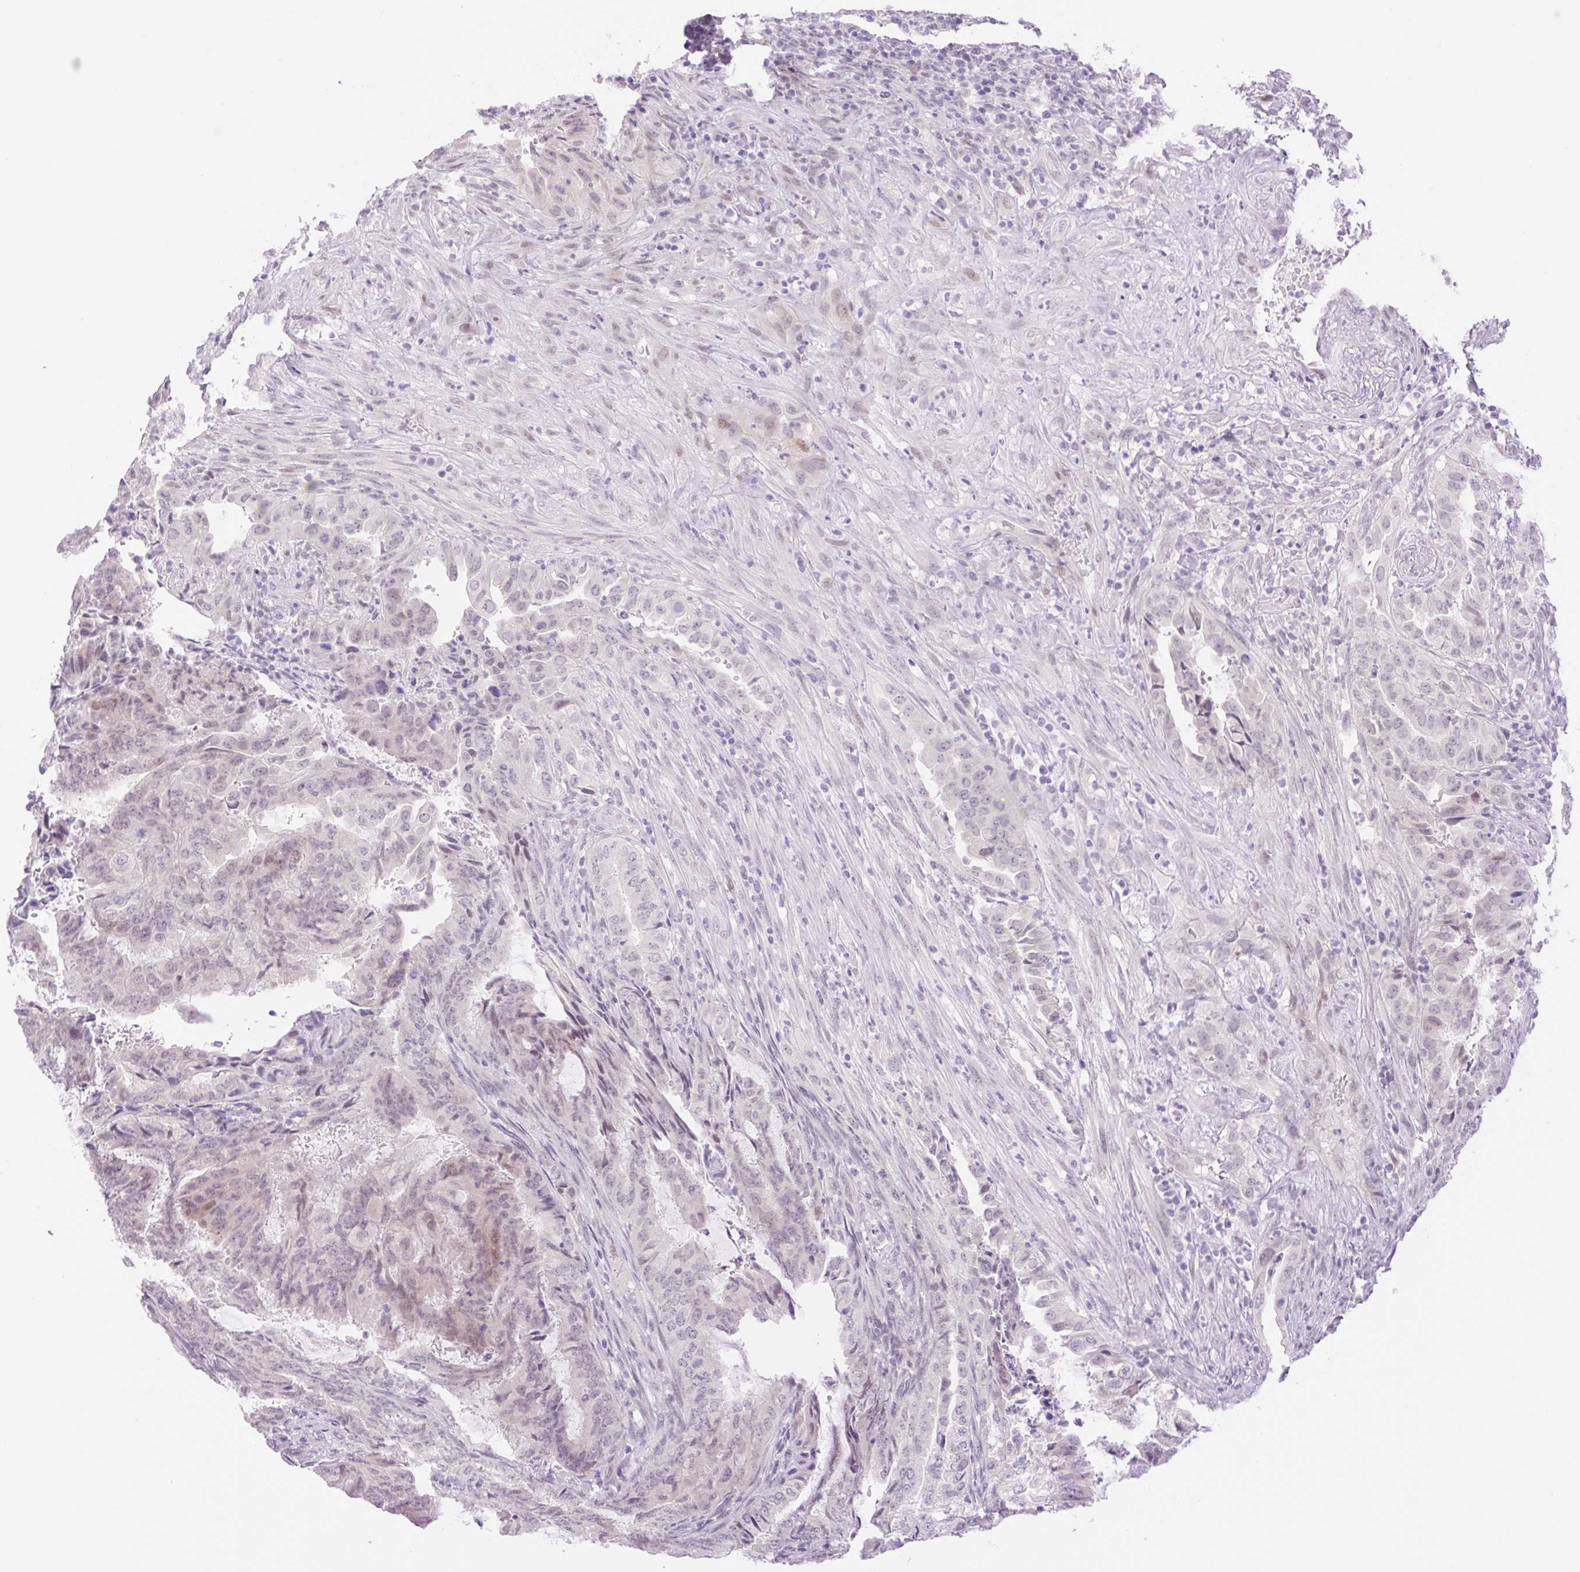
{"staining": {"intensity": "weak", "quantity": "<25%", "location": "nuclear"}, "tissue": "endometrial cancer", "cell_type": "Tumor cells", "image_type": "cancer", "snomed": [{"axis": "morphology", "description": "Adenocarcinoma, NOS"}, {"axis": "topography", "description": "Endometrium"}], "caption": "Human endometrial cancer stained for a protein using immunohistochemistry exhibits no staining in tumor cells.", "gene": "SPRYD4", "patient": {"sex": "female", "age": 51}}